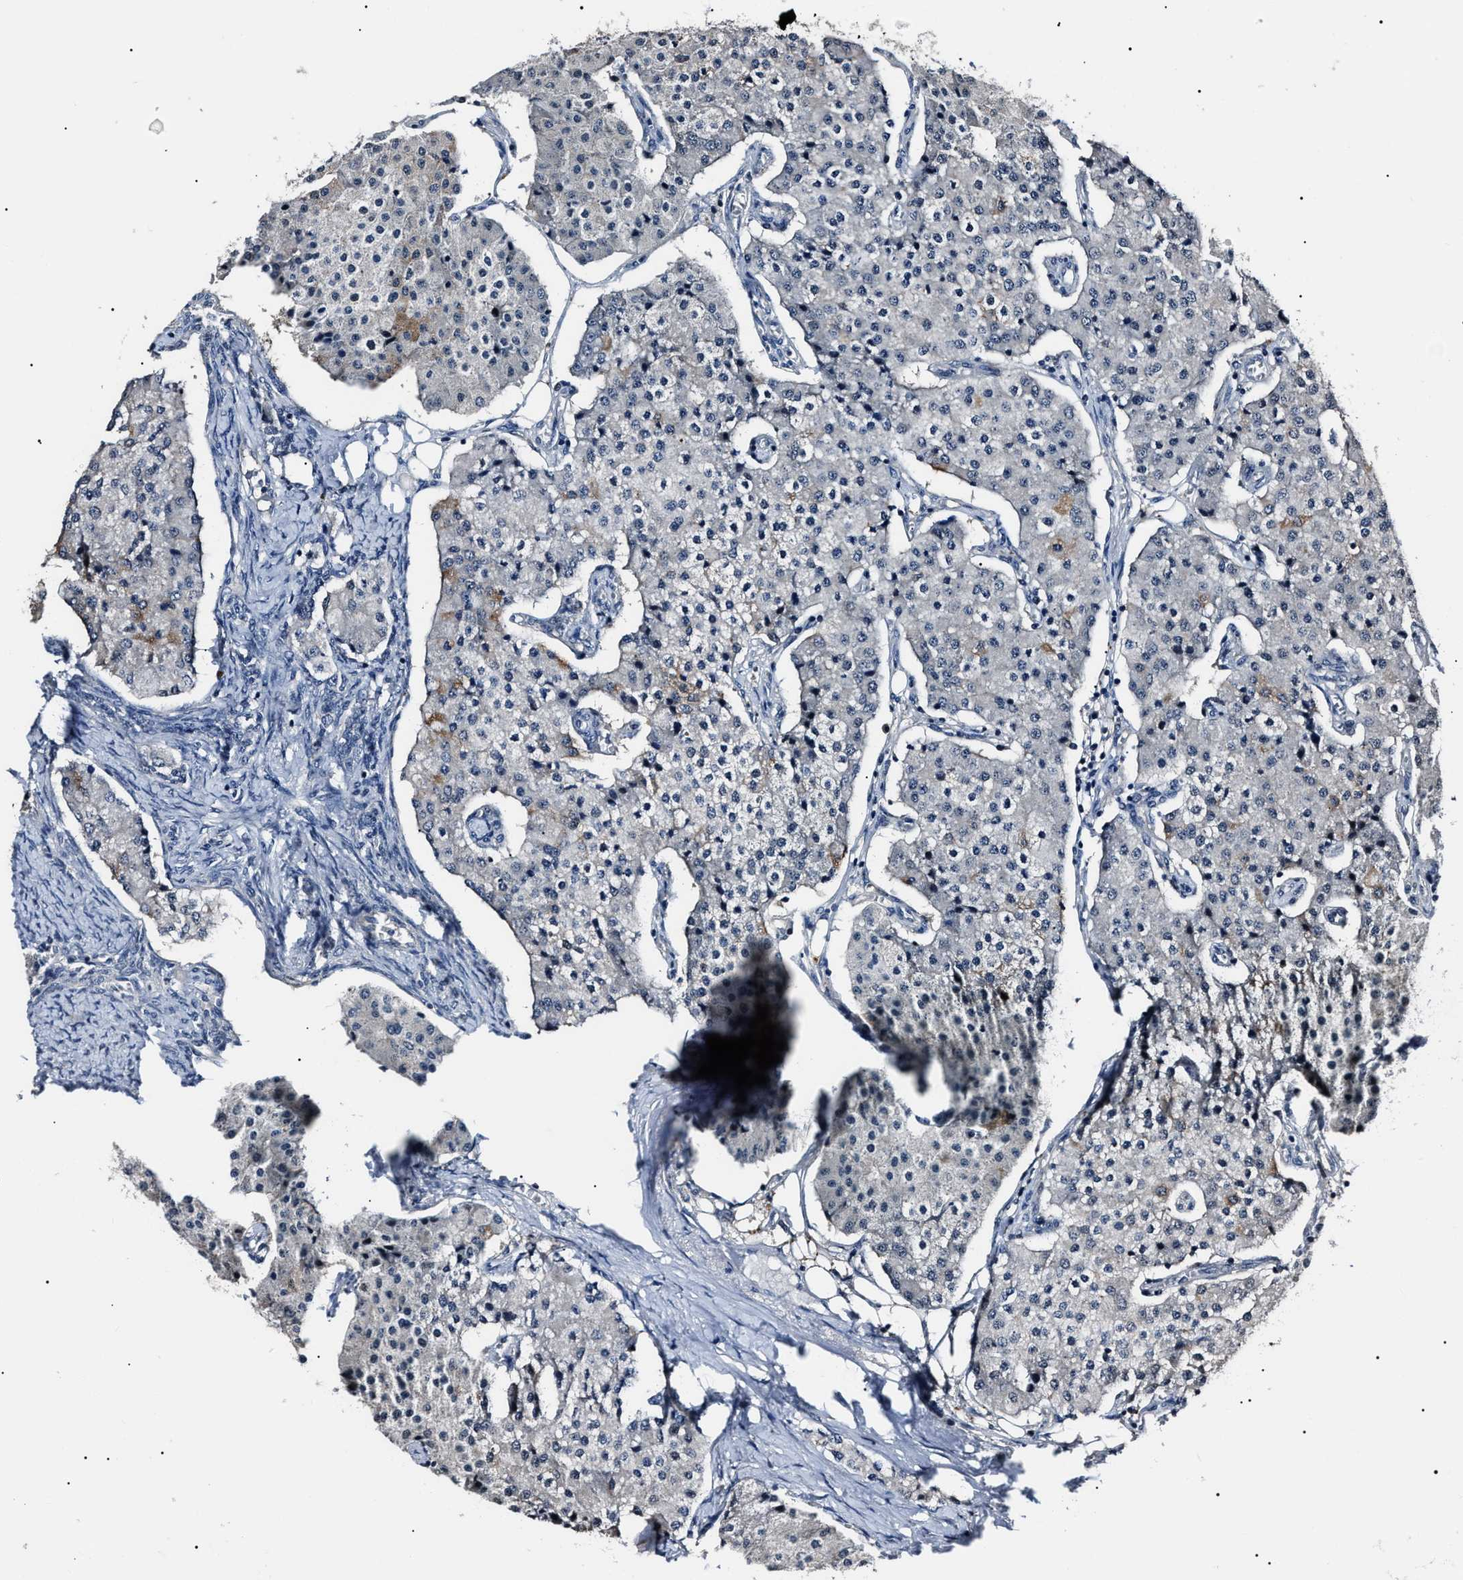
{"staining": {"intensity": "moderate", "quantity": "<25%", "location": "cytoplasmic/membranous"}, "tissue": "carcinoid", "cell_type": "Tumor cells", "image_type": "cancer", "snomed": [{"axis": "morphology", "description": "Carcinoid, malignant, NOS"}, {"axis": "topography", "description": "Colon"}], "caption": "Malignant carcinoid was stained to show a protein in brown. There is low levels of moderate cytoplasmic/membranous positivity in about <25% of tumor cells. The staining was performed using DAB to visualize the protein expression in brown, while the nuclei were stained in blue with hematoxylin (Magnification: 20x).", "gene": "IFT81", "patient": {"sex": "female", "age": 52}}